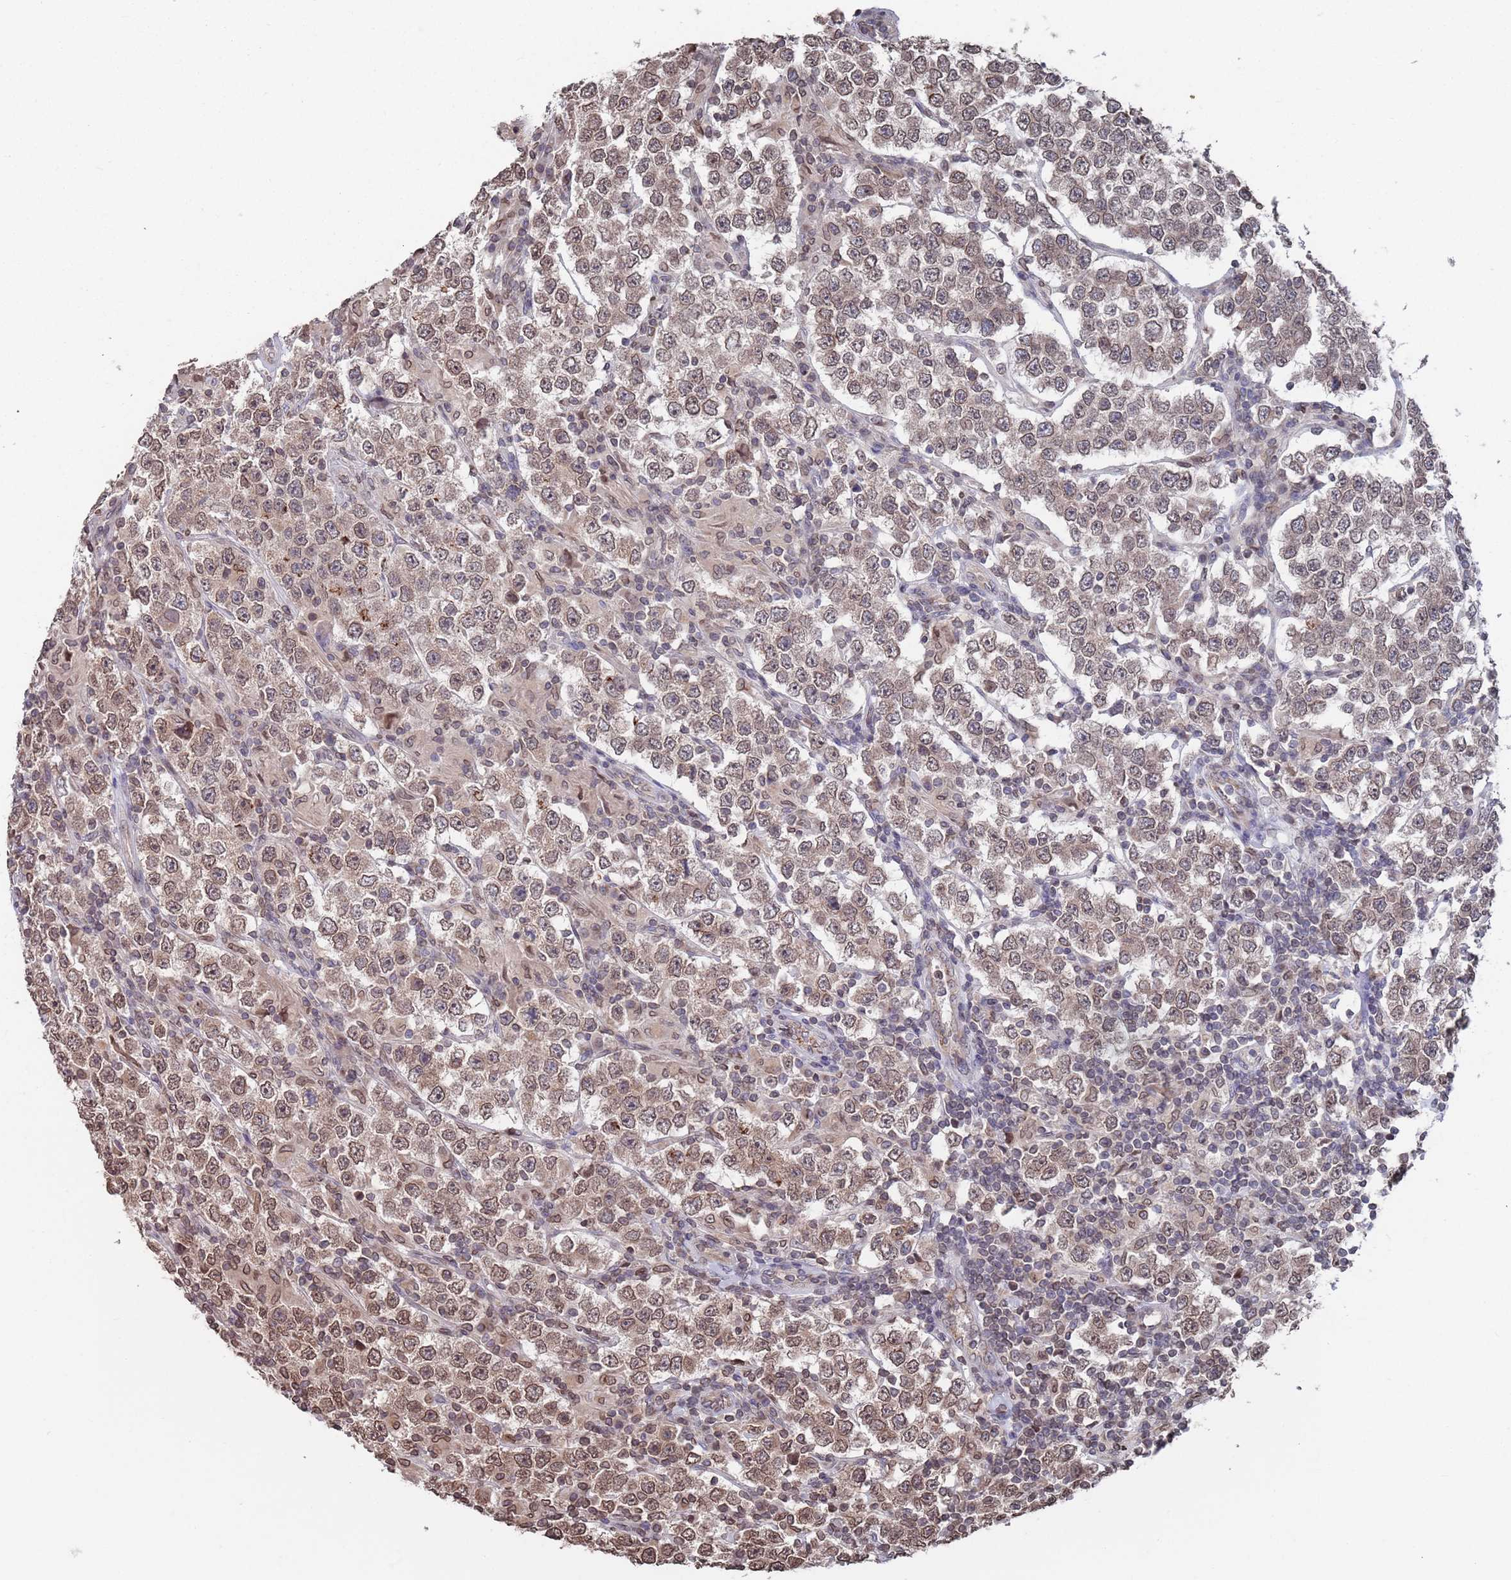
{"staining": {"intensity": "moderate", "quantity": "25%-75%", "location": "cytoplasmic/membranous,nuclear"}, "tissue": "testis cancer", "cell_type": "Tumor cells", "image_type": "cancer", "snomed": [{"axis": "morphology", "description": "Normal tissue, NOS"}, {"axis": "morphology", "description": "Urothelial carcinoma, High grade"}, {"axis": "morphology", "description": "Seminoma, NOS"}, {"axis": "morphology", "description": "Carcinoma, Embryonal, NOS"}, {"axis": "topography", "description": "Urinary bladder"}, {"axis": "topography", "description": "Testis"}], "caption": "A high-resolution micrograph shows immunohistochemistry staining of seminoma (testis), which demonstrates moderate cytoplasmic/membranous and nuclear positivity in about 25%-75% of tumor cells.", "gene": "SDHAF3", "patient": {"sex": "male", "age": 41}}